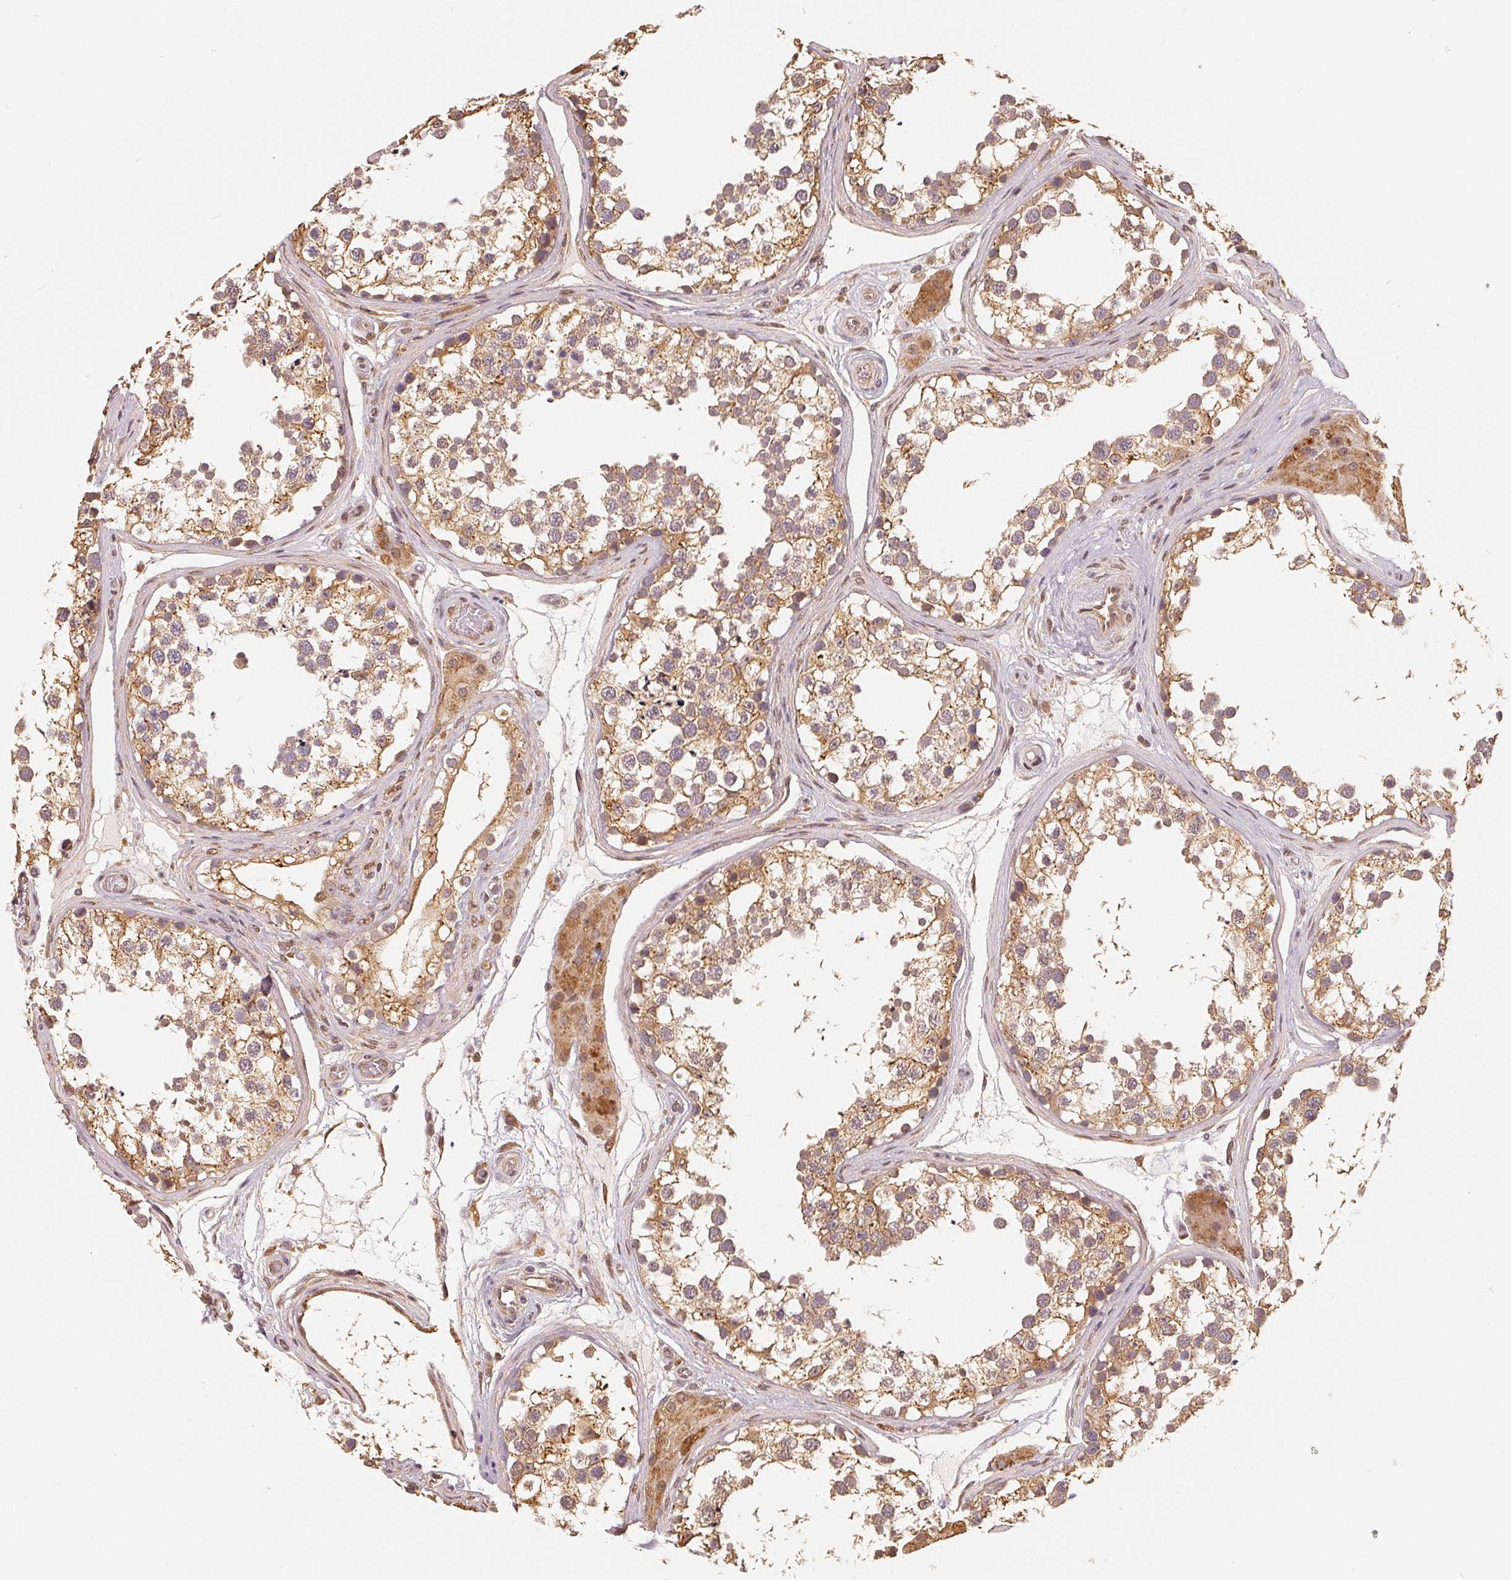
{"staining": {"intensity": "moderate", "quantity": ">75%", "location": "cytoplasmic/membranous"}, "tissue": "testis", "cell_type": "Cells in seminiferous ducts", "image_type": "normal", "snomed": [{"axis": "morphology", "description": "Normal tissue, NOS"}, {"axis": "morphology", "description": "Seminoma, NOS"}, {"axis": "topography", "description": "Testis"}], "caption": "IHC histopathology image of unremarkable testis: human testis stained using IHC reveals medium levels of moderate protein expression localized specifically in the cytoplasmic/membranous of cells in seminiferous ducts, appearing as a cytoplasmic/membranous brown color.", "gene": "GUSB", "patient": {"sex": "male", "age": 65}}